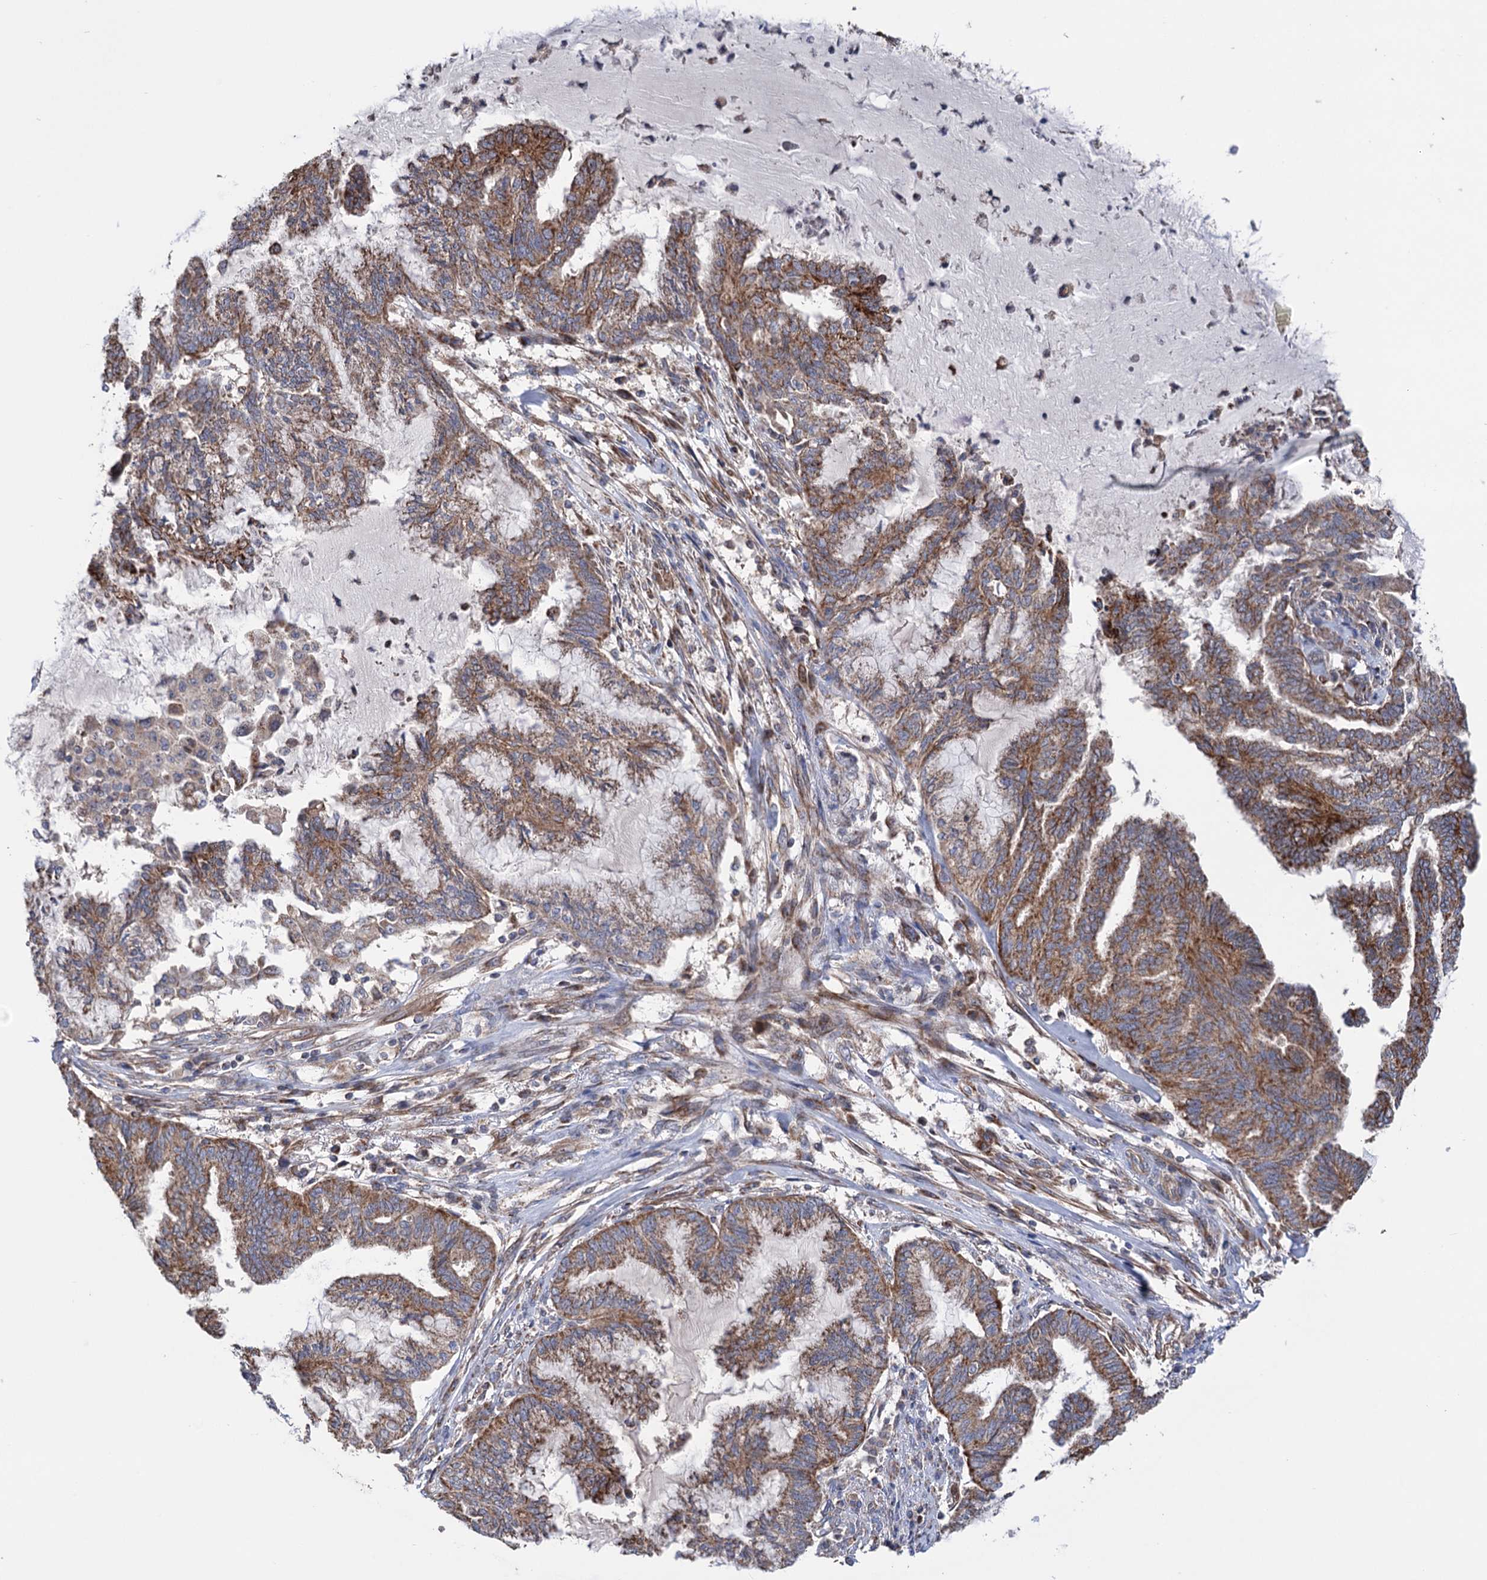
{"staining": {"intensity": "moderate", "quantity": ">75%", "location": "cytoplasmic/membranous"}, "tissue": "endometrial cancer", "cell_type": "Tumor cells", "image_type": "cancer", "snomed": [{"axis": "morphology", "description": "Adenocarcinoma, NOS"}, {"axis": "topography", "description": "Endometrium"}], "caption": "Immunohistochemistry (IHC) histopathology image of human endometrial adenocarcinoma stained for a protein (brown), which reveals medium levels of moderate cytoplasmic/membranous positivity in approximately >75% of tumor cells.", "gene": "SUCLA2", "patient": {"sex": "female", "age": 86}}